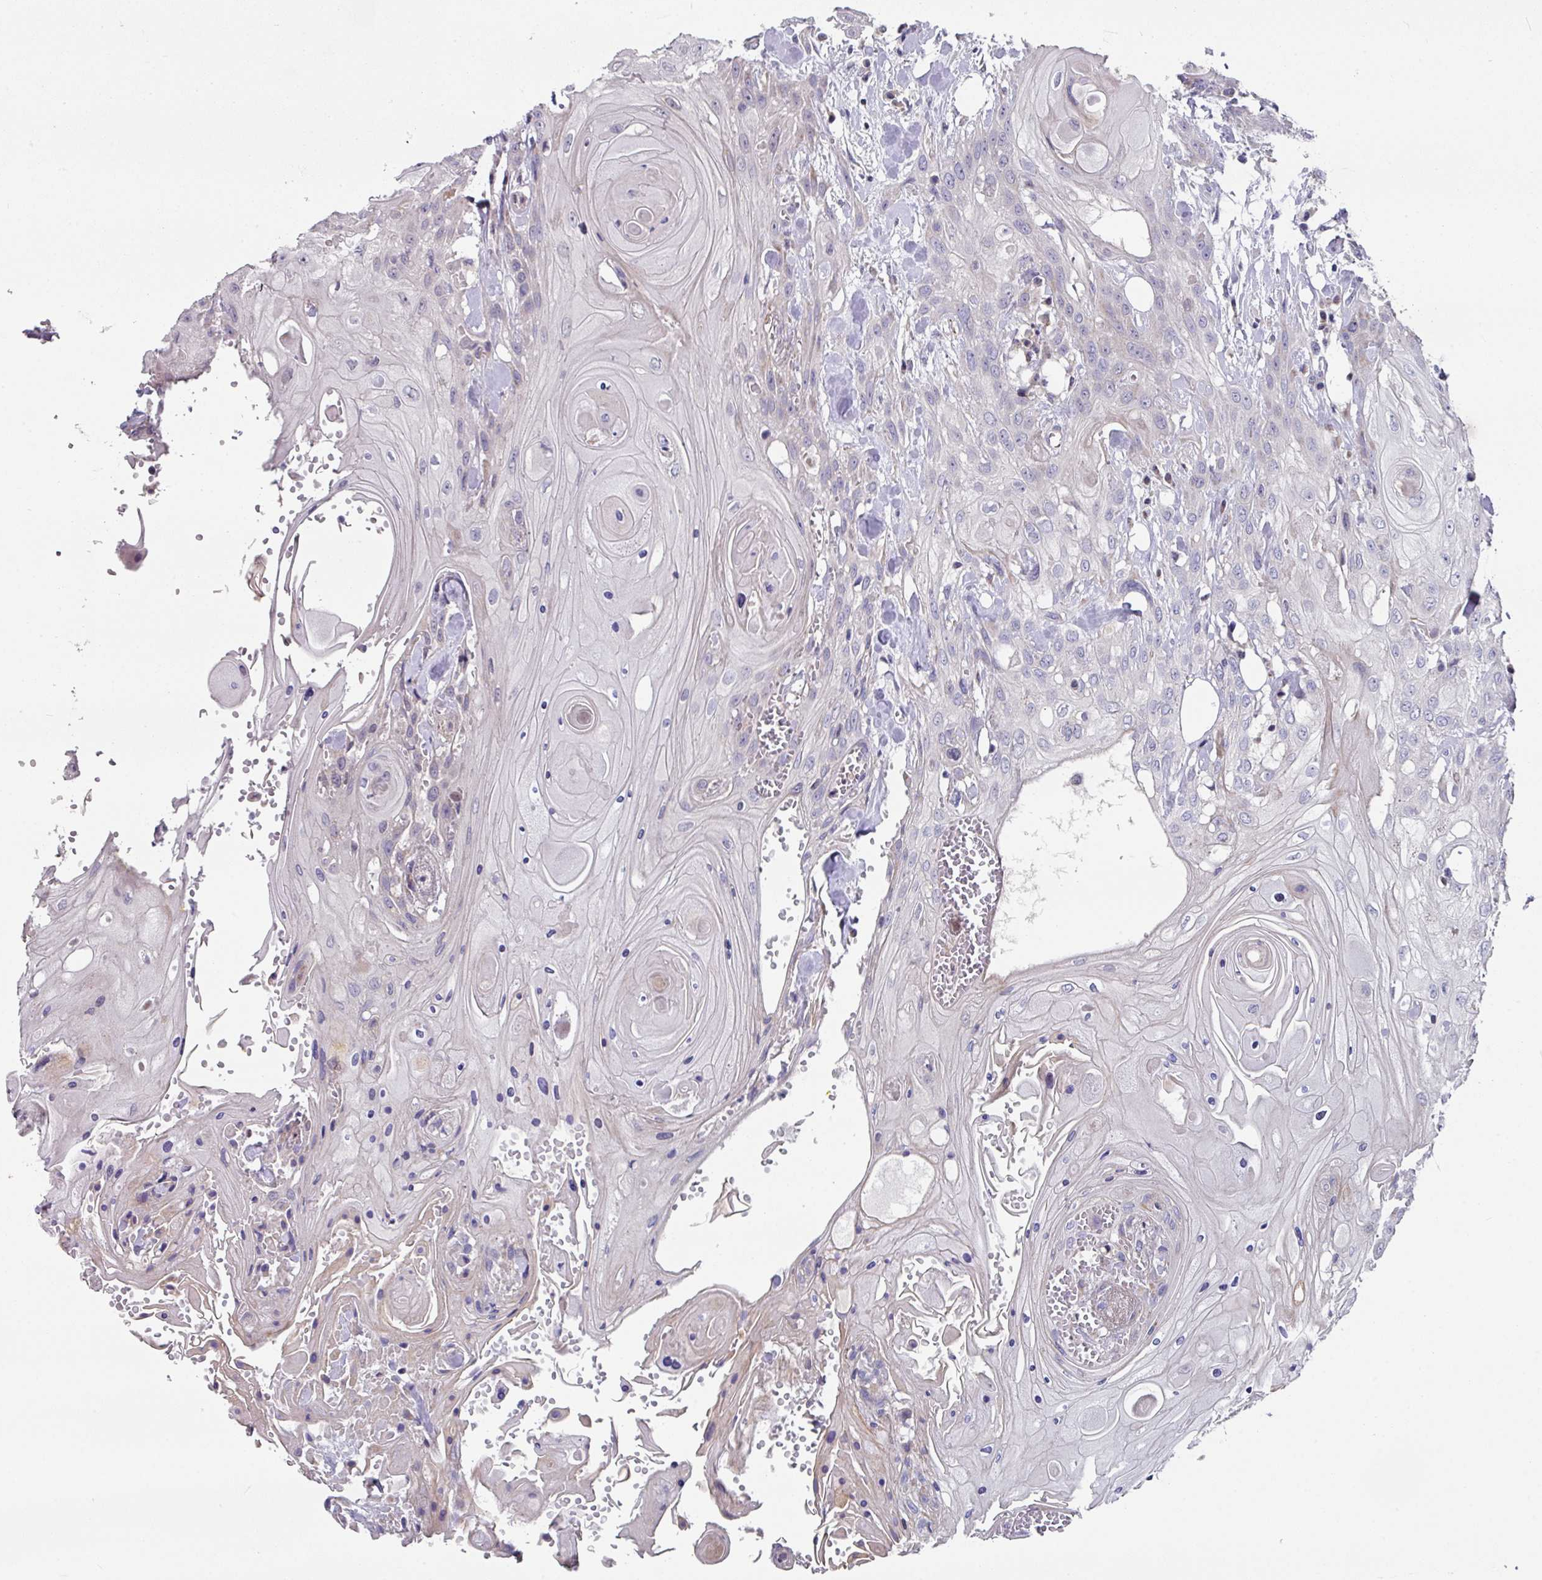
{"staining": {"intensity": "negative", "quantity": "none", "location": "none"}, "tissue": "head and neck cancer", "cell_type": "Tumor cells", "image_type": "cancer", "snomed": [{"axis": "morphology", "description": "Squamous cell carcinoma, NOS"}, {"axis": "topography", "description": "Head-Neck"}], "caption": "Tumor cells show no significant protein staining in squamous cell carcinoma (head and neck). (DAB IHC with hematoxylin counter stain).", "gene": "CBX7", "patient": {"sex": "female", "age": 43}}